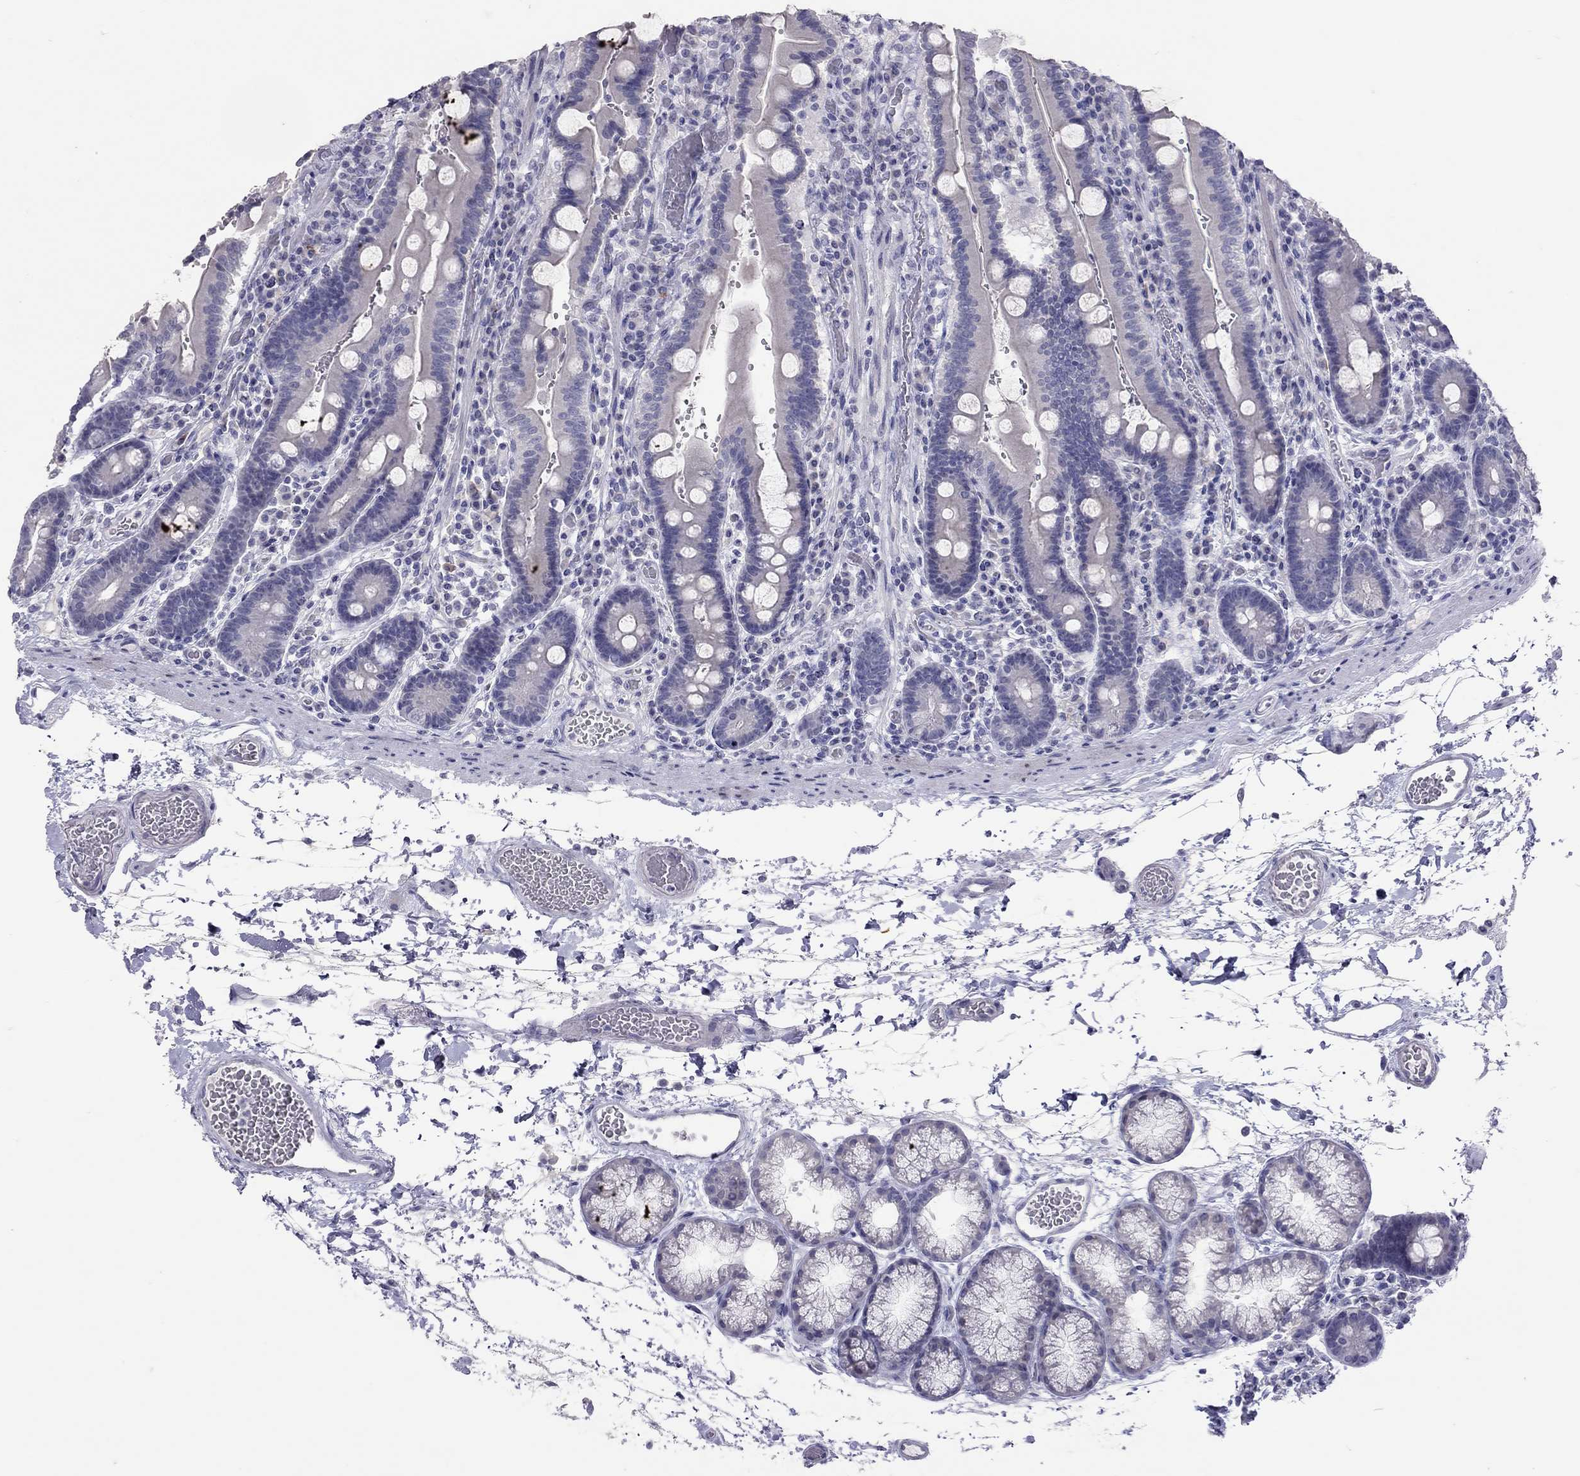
{"staining": {"intensity": "negative", "quantity": "none", "location": "none"}, "tissue": "duodenum", "cell_type": "Glandular cells", "image_type": "normal", "snomed": [{"axis": "morphology", "description": "Normal tissue, NOS"}, {"axis": "topography", "description": "Duodenum"}], "caption": "Immunohistochemical staining of unremarkable human duodenum reveals no significant positivity in glandular cells.", "gene": "MUC16", "patient": {"sex": "female", "age": 62}}